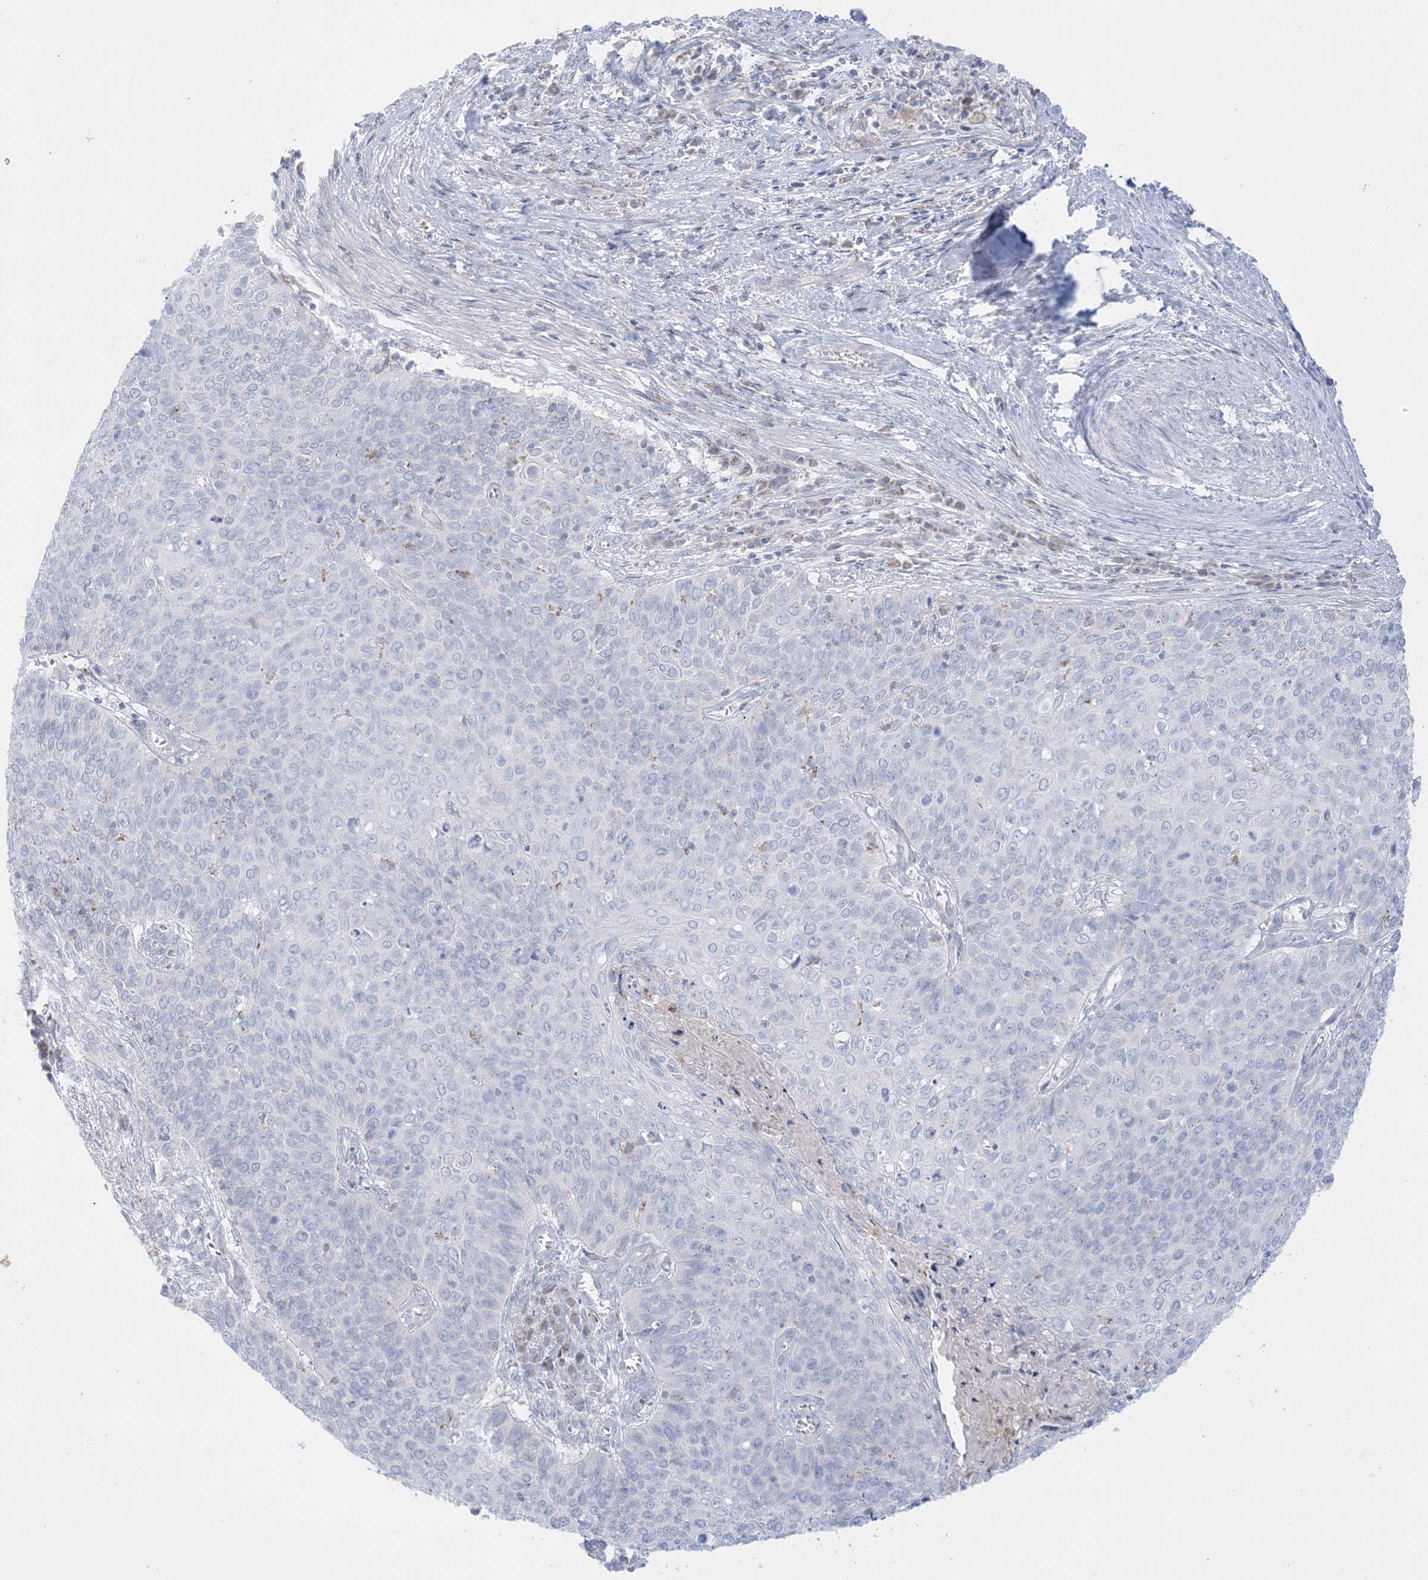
{"staining": {"intensity": "negative", "quantity": "none", "location": "none"}, "tissue": "cervical cancer", "cell_type": "Tumor cells", "image_type": "cancer", "snomed": [{"axis": "morphology", "description": "Squamous cell carcinoma, NOS"}, {"axis": "topography", "description": "Cervix"}], "caption": "Tumor cells show no significant protein staining in cervical cancer. (DAB (3,3'-diaminobenzidine) immunohistochemistry (IHC), high magnification).", "gene": "KCTD6", "patient": {"sex": "female", "age": 39}}